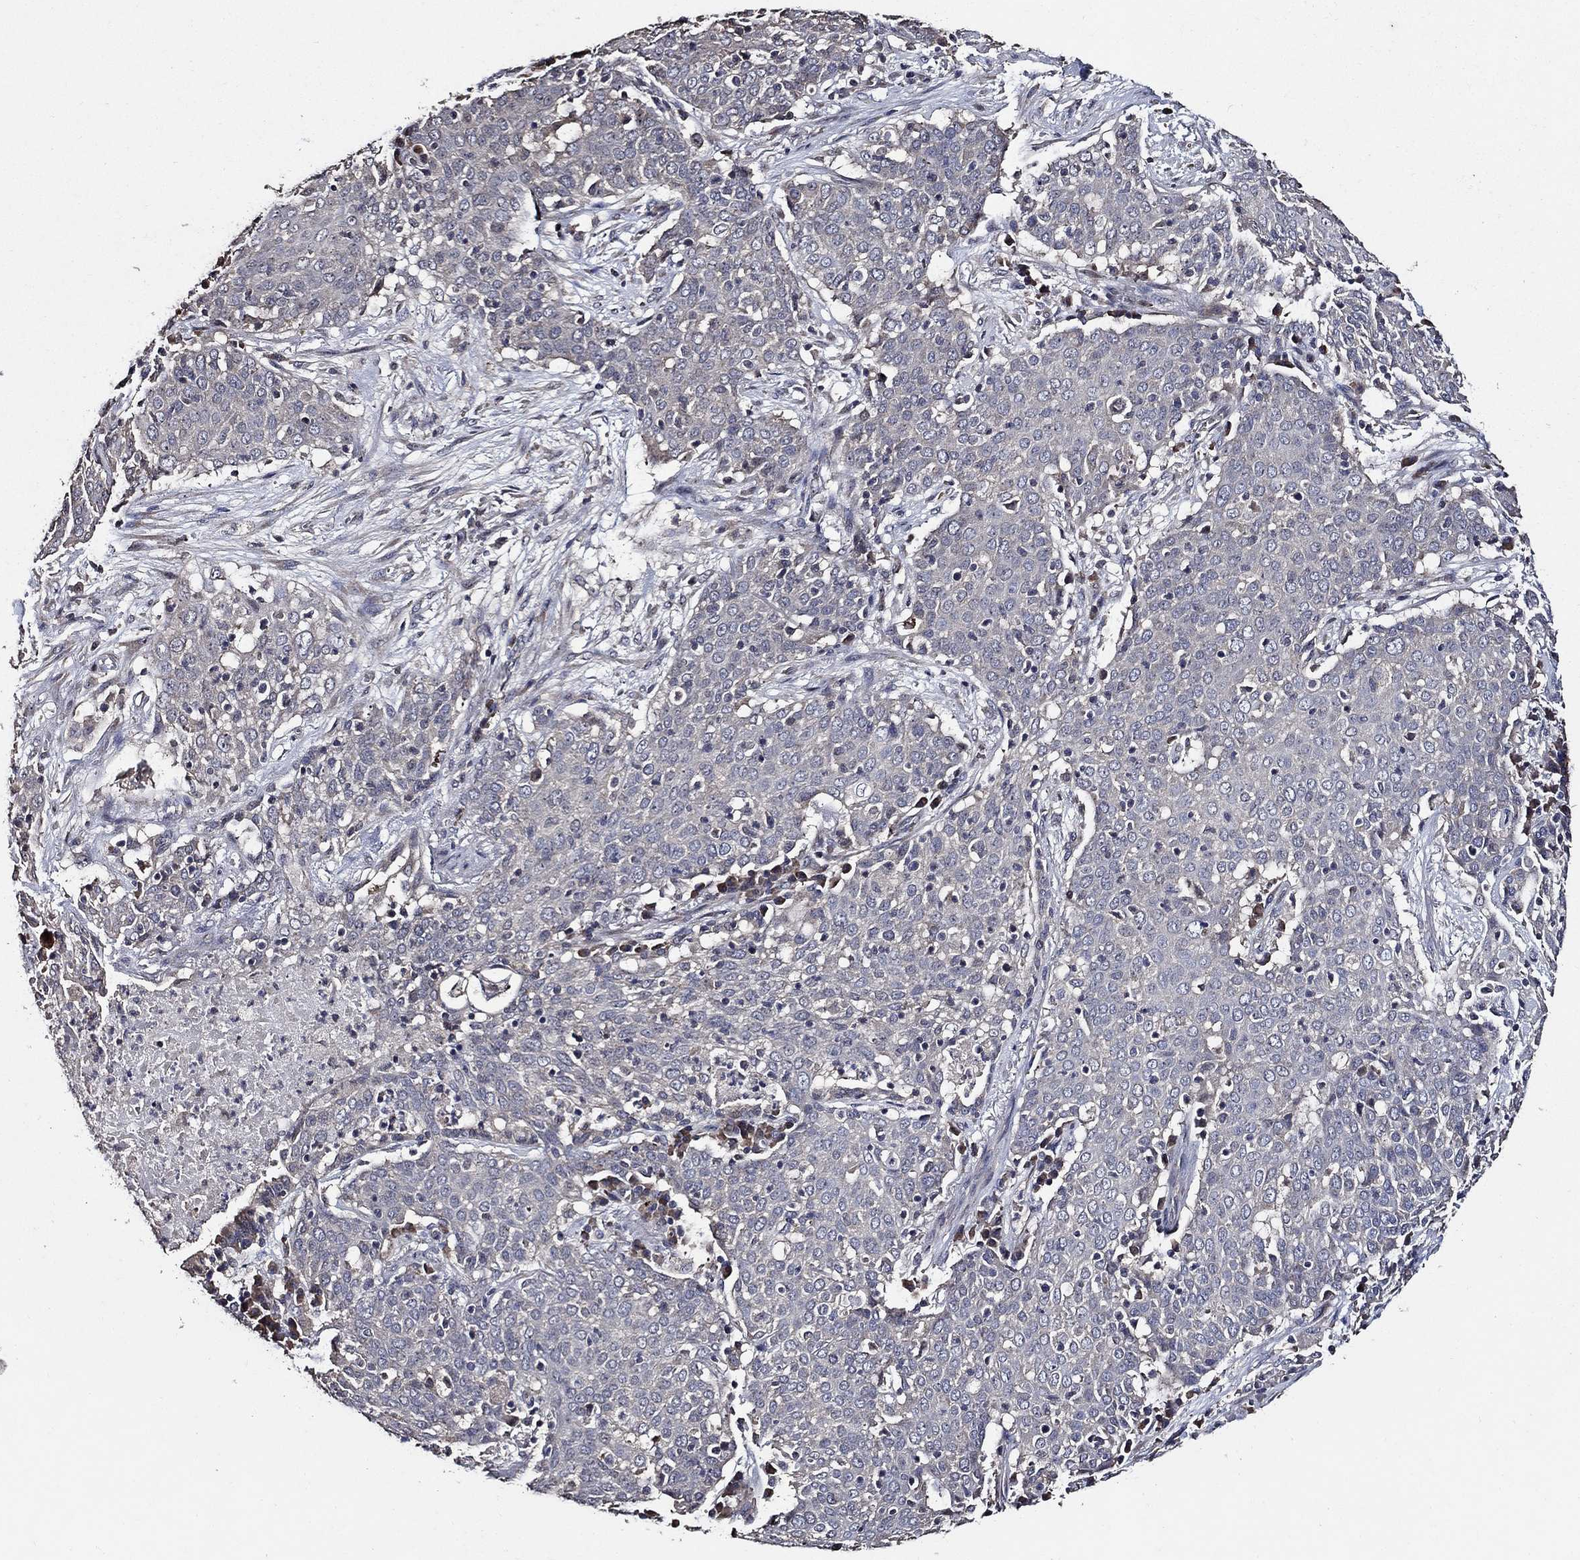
{"staining": {"intensity": "negative", "quantity": "none", "location": "none"}, "tissue": "lung cancer", "cell_type": "Tumor cells", "image_type": "cancer", "snomed": [{"axis": "morphology", "description": "Squamous cell carcinoma, NOS"}, {"axis": "topography", "description": "Lung"}], "caption": "The IHC image has no significant positivity in tumor cells of lung cancer tissue.", "gene": "HAP1", "patient": {"sex": "male", "age": 82}}